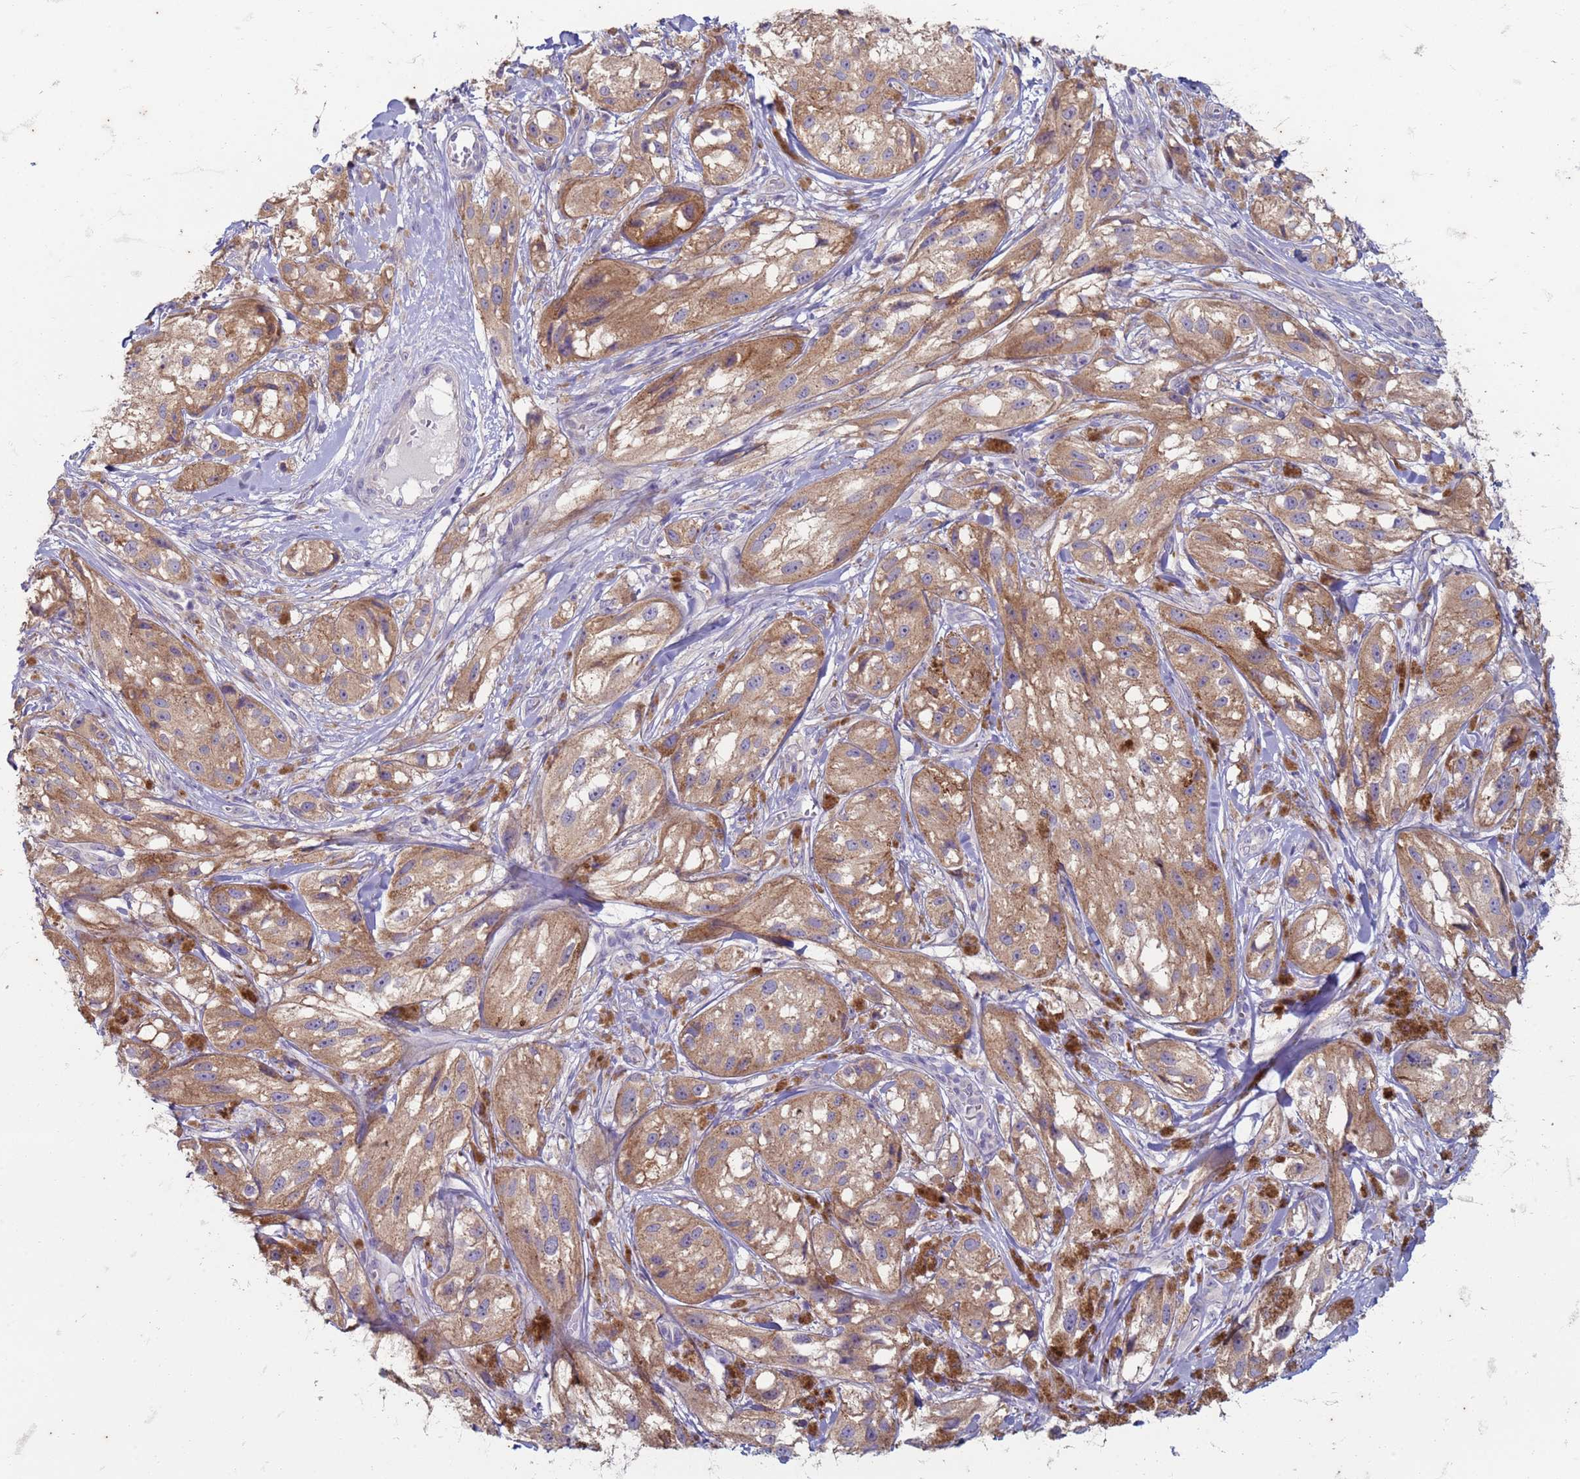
{"staining": {"intensity": "moderate", "quantity": ">75%", "location": "cytoplasmic/membranous"}, "tissue": "melanoma", "cell_type": "Tumor cells", "image_type": "cancer", "snomed": [{"axis": "morphology", "description": "Malignant melanoma, NOS"}, {"axis": "topography", "description": "Skin"}], "caption": "Protein analysis of melanoma tissue exhibits moderate cytoplasmic/membranous positivity in approximately >75% of tumor cells.", "gene": "SUCO", "patient": {"sex": "male", "age": 88}}